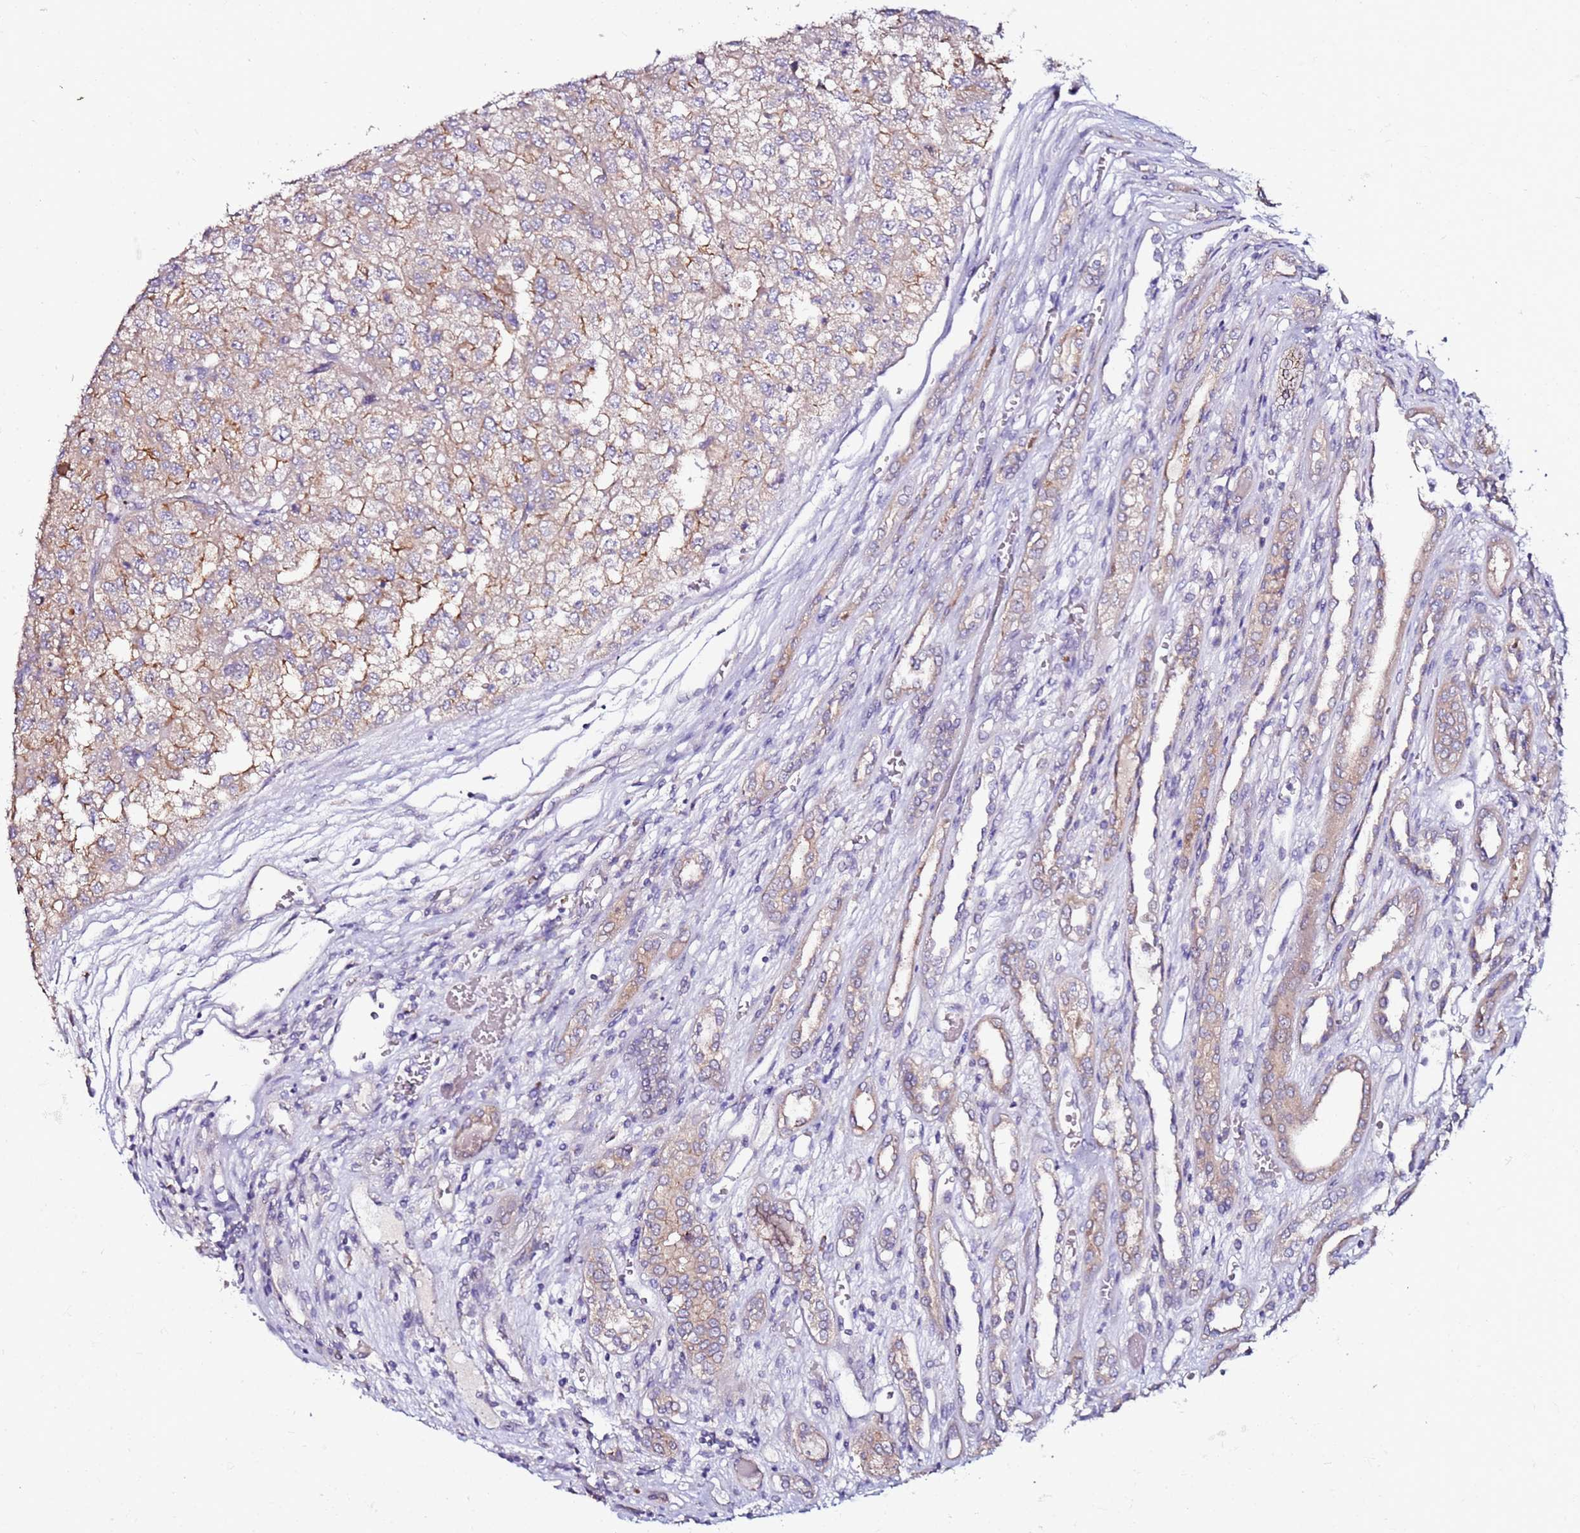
{"staining": {"intensity": "negative", "quantity": "none", "location": "none"}, "tissue": "renal cancer", "cell_type": "Tumor cells", "image_type": "cancer", "snomed": [{"axis": "morphology", "description": "Adenocarcinoma, NOS"}, {"axis": "topography", "description": "Kidney"}], "caption": "The immunohistochemistry image has no significant positivity in tumor cells of adenocarcinoma (renal) tissue.", "gene": "SRRM5", "patient": {"sex": "female", "age": 54}}